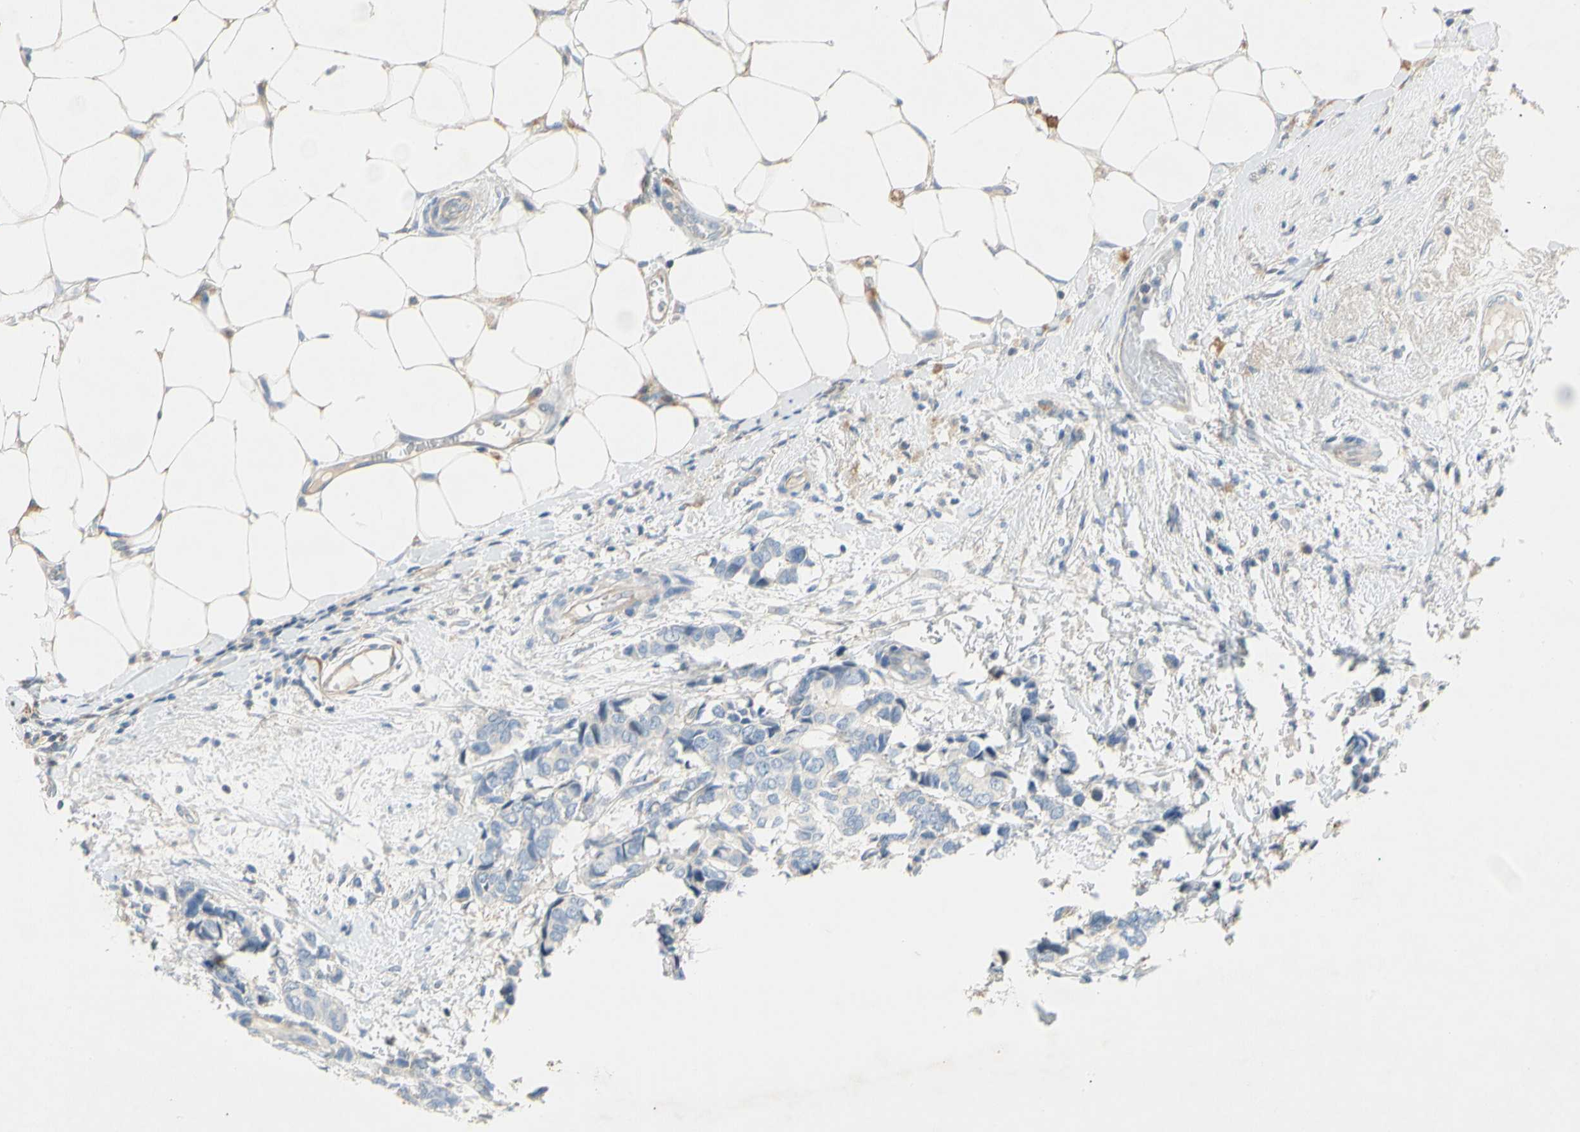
{"staining": {"intensity": "negative", "quantity": "none", "location": "none"}, "tissue": "breast cancer", "cell_type": "Tumor cells", "image_type": "cancer", "snomed": [{"axis": "morphology", "description": "Duct carcinoma"}, {"axis": "topography", "description": "Breast"}], "caption": "Tumor cells are negative for protein expression in human invasive ductal carcinoma (breast). The staining was performed using DAB (3,3'-diaminobenzidine) to visualize the protein expression in brown, while the nuclei were stained in blue with hematoxylin (Magnification: 20x).", "gene": "CCM2L", "patient": {"sex": "female", "age": 87}}